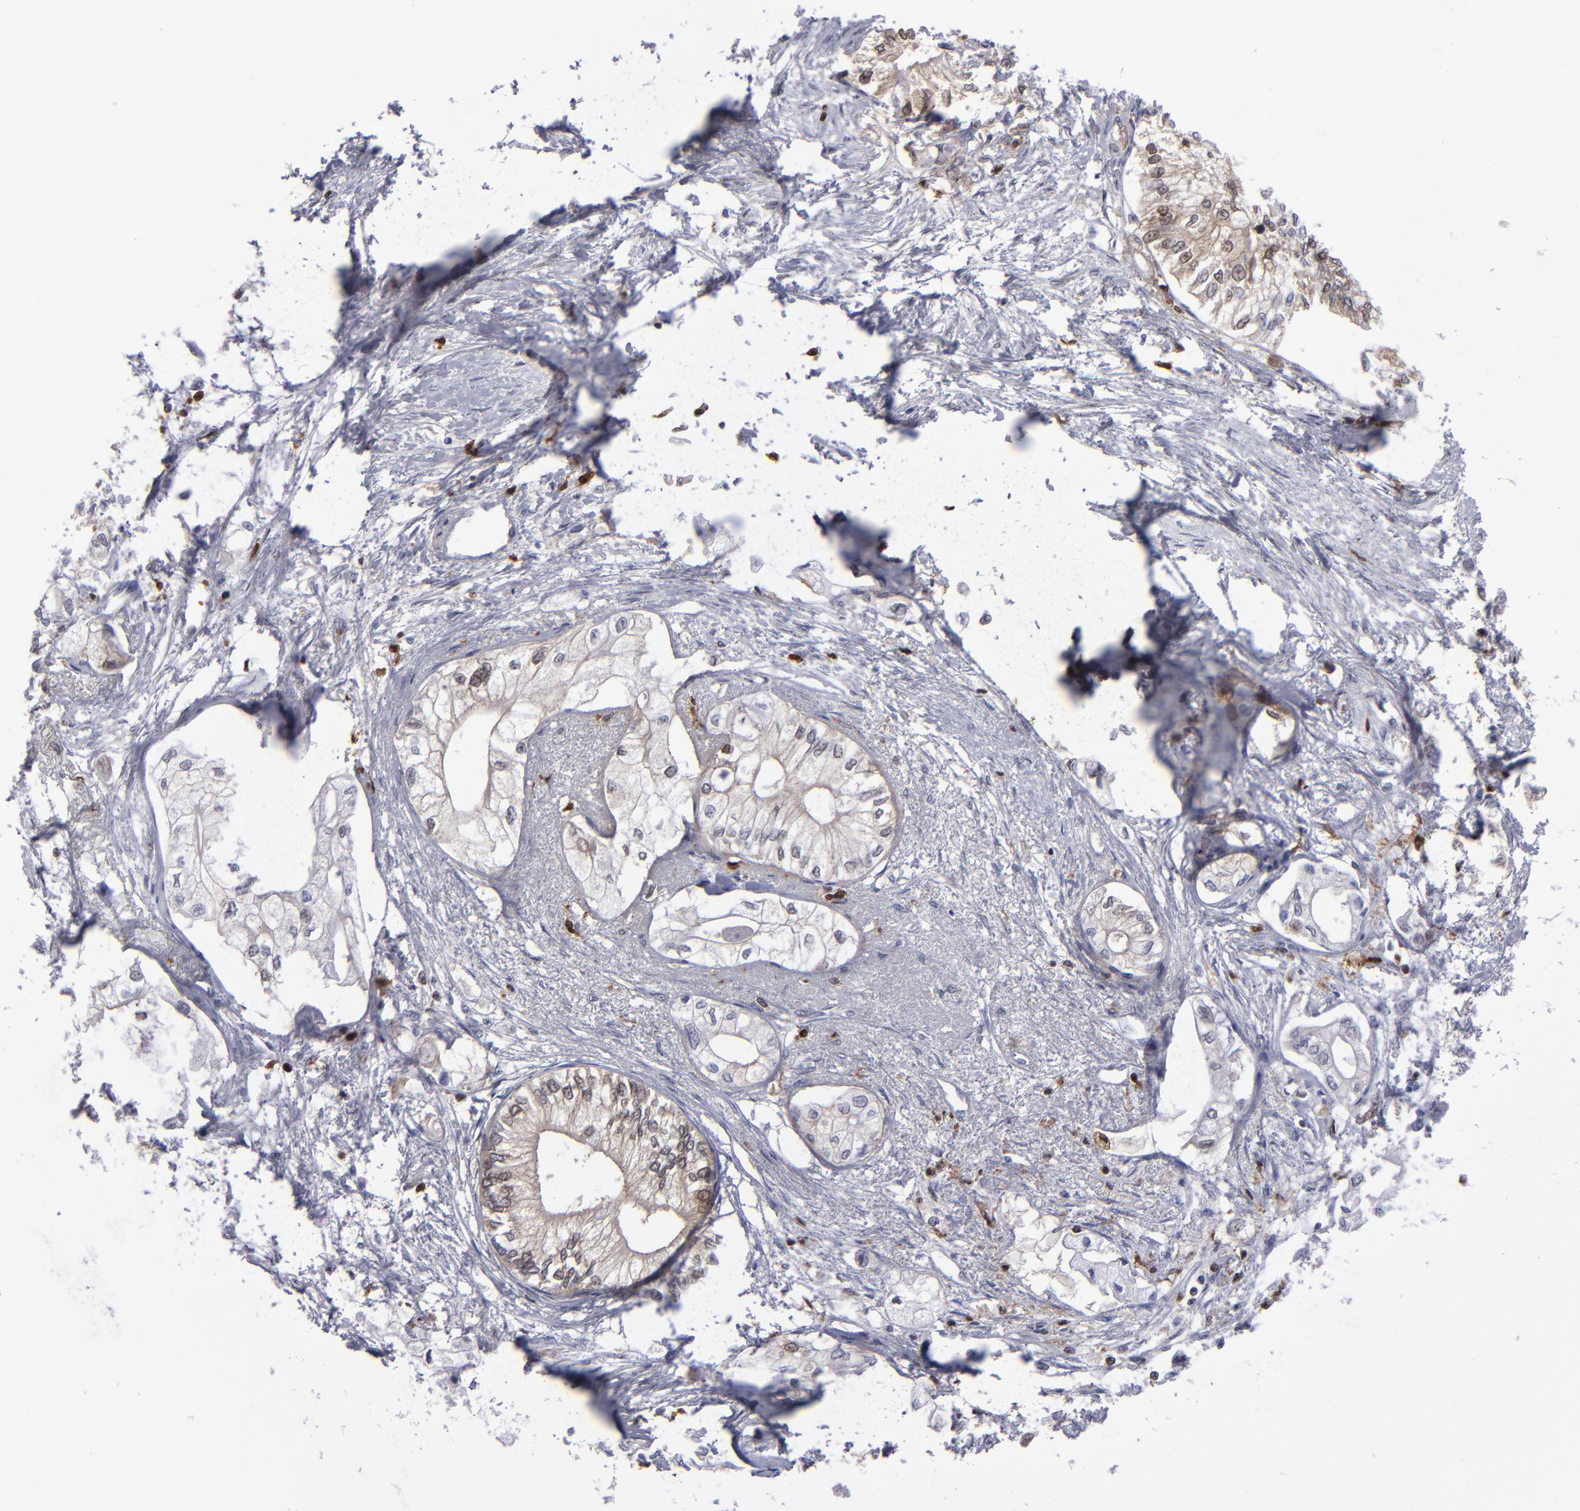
{"staining": {"intensity": "weak", "quantity": "25%-75%", "location": "cytoplasmic/membranous,nuclear"}, "tissue": "pancreatic cancer", "cell_type": "Tumor cells", "image_type": "cancer", "snomed": [{"axis": "morphology", "description": "Adenocarcinoma, NOS"}, {"axis": "topography", "description": "Pancreas"}], "caption": "About 25%-75% of tumor cells in human pancreatic cancer demonstrate weak cytoplasmic/membranous and nuclear protein expression as visualized by brown immunohistochemical staining.", "gene": "GRB2", "patient": {"sex": "male", "age": 79}}